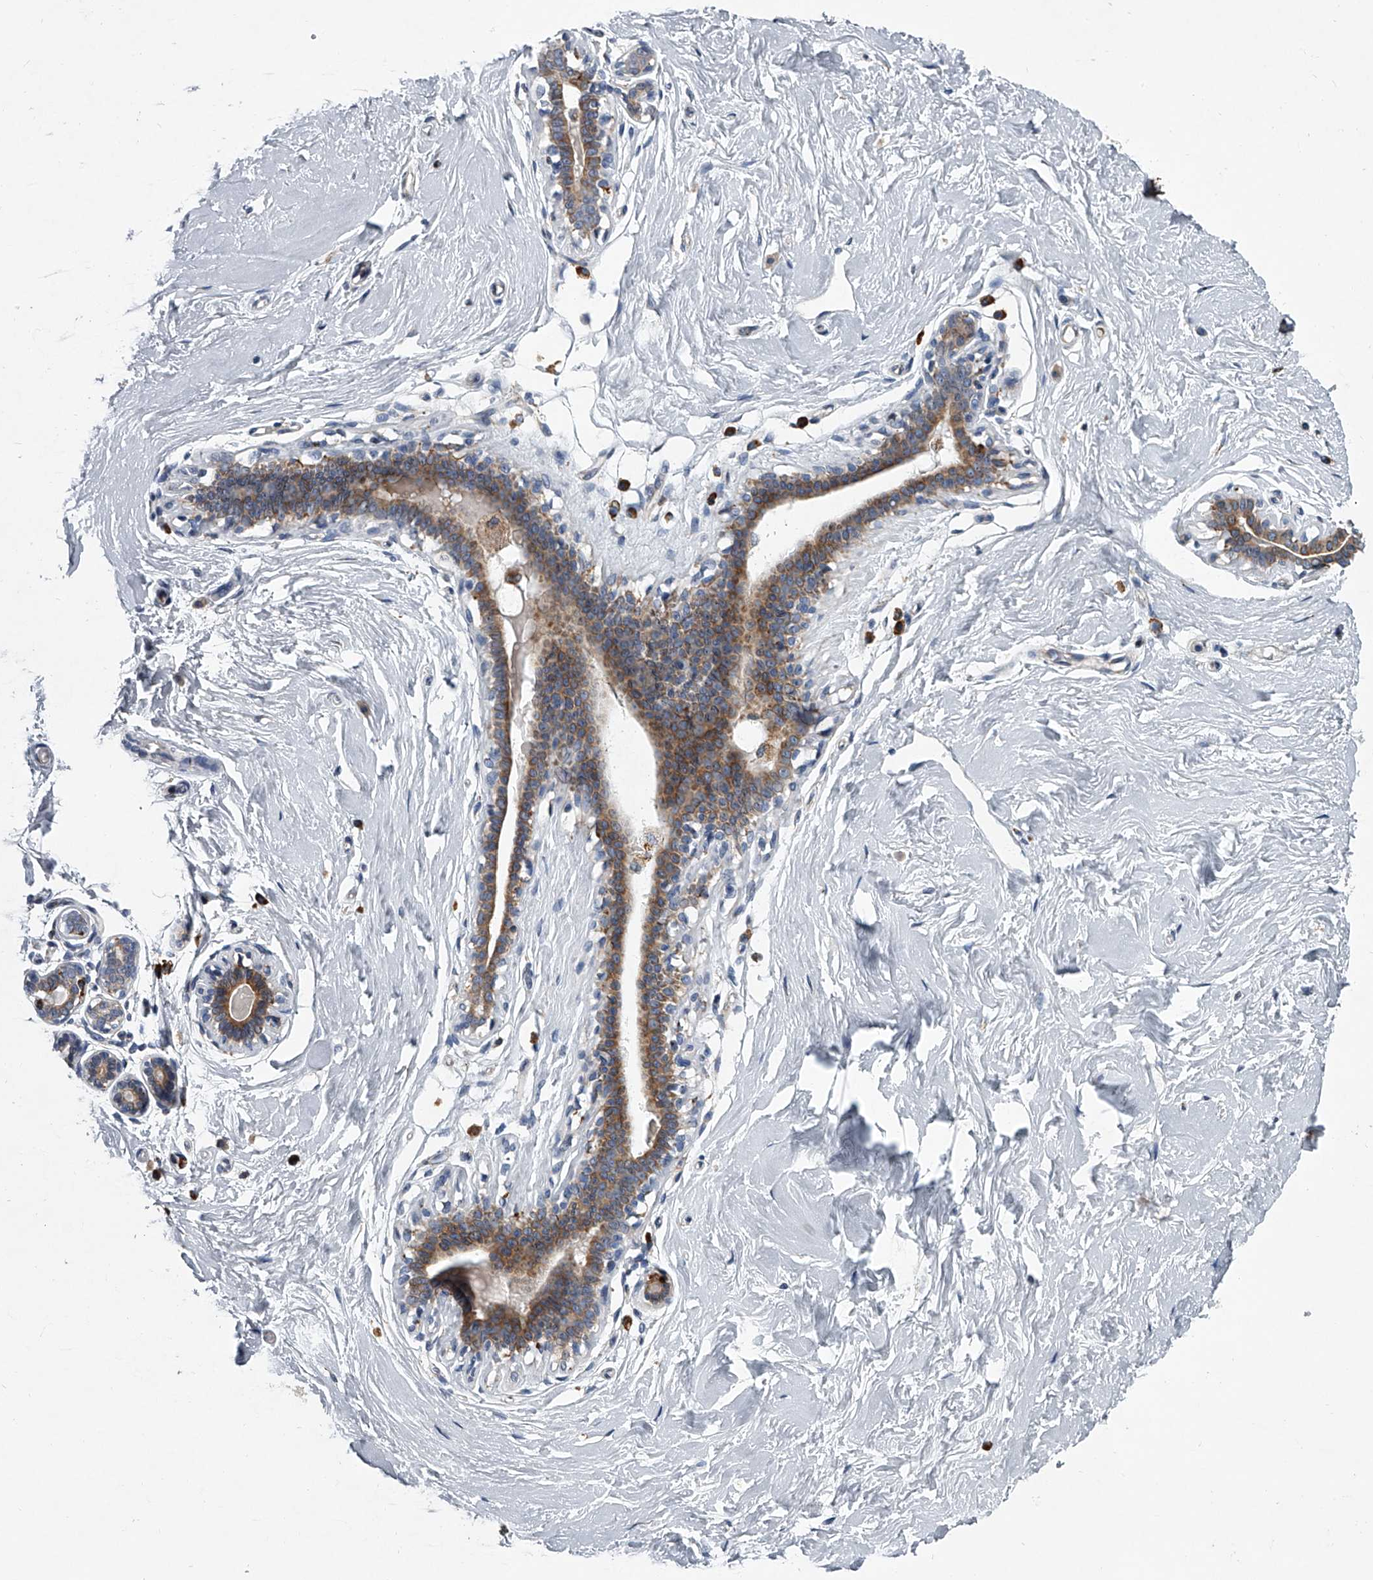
{"staining": {"intensity": "negative", "quantity": "none", "location": "none"}, "tissue": "breast", "cell_type": "Adipocytes", "image_type": "normal", "snomed": [{"axis": "morphology", "description": "Normal tissue, NOS"}, {"axis": "morphology", "description": "Adenoma, NOS"}, {"axis": "topography", "description": "Breast"}], "caption": "This is a histopathology image of IHC staining of benign breast, which shows no expression in adipocytes. Nuclei are stained in blue.", "gene": "TMEM63C", "patient": {"sex": "female", "age": 23}}